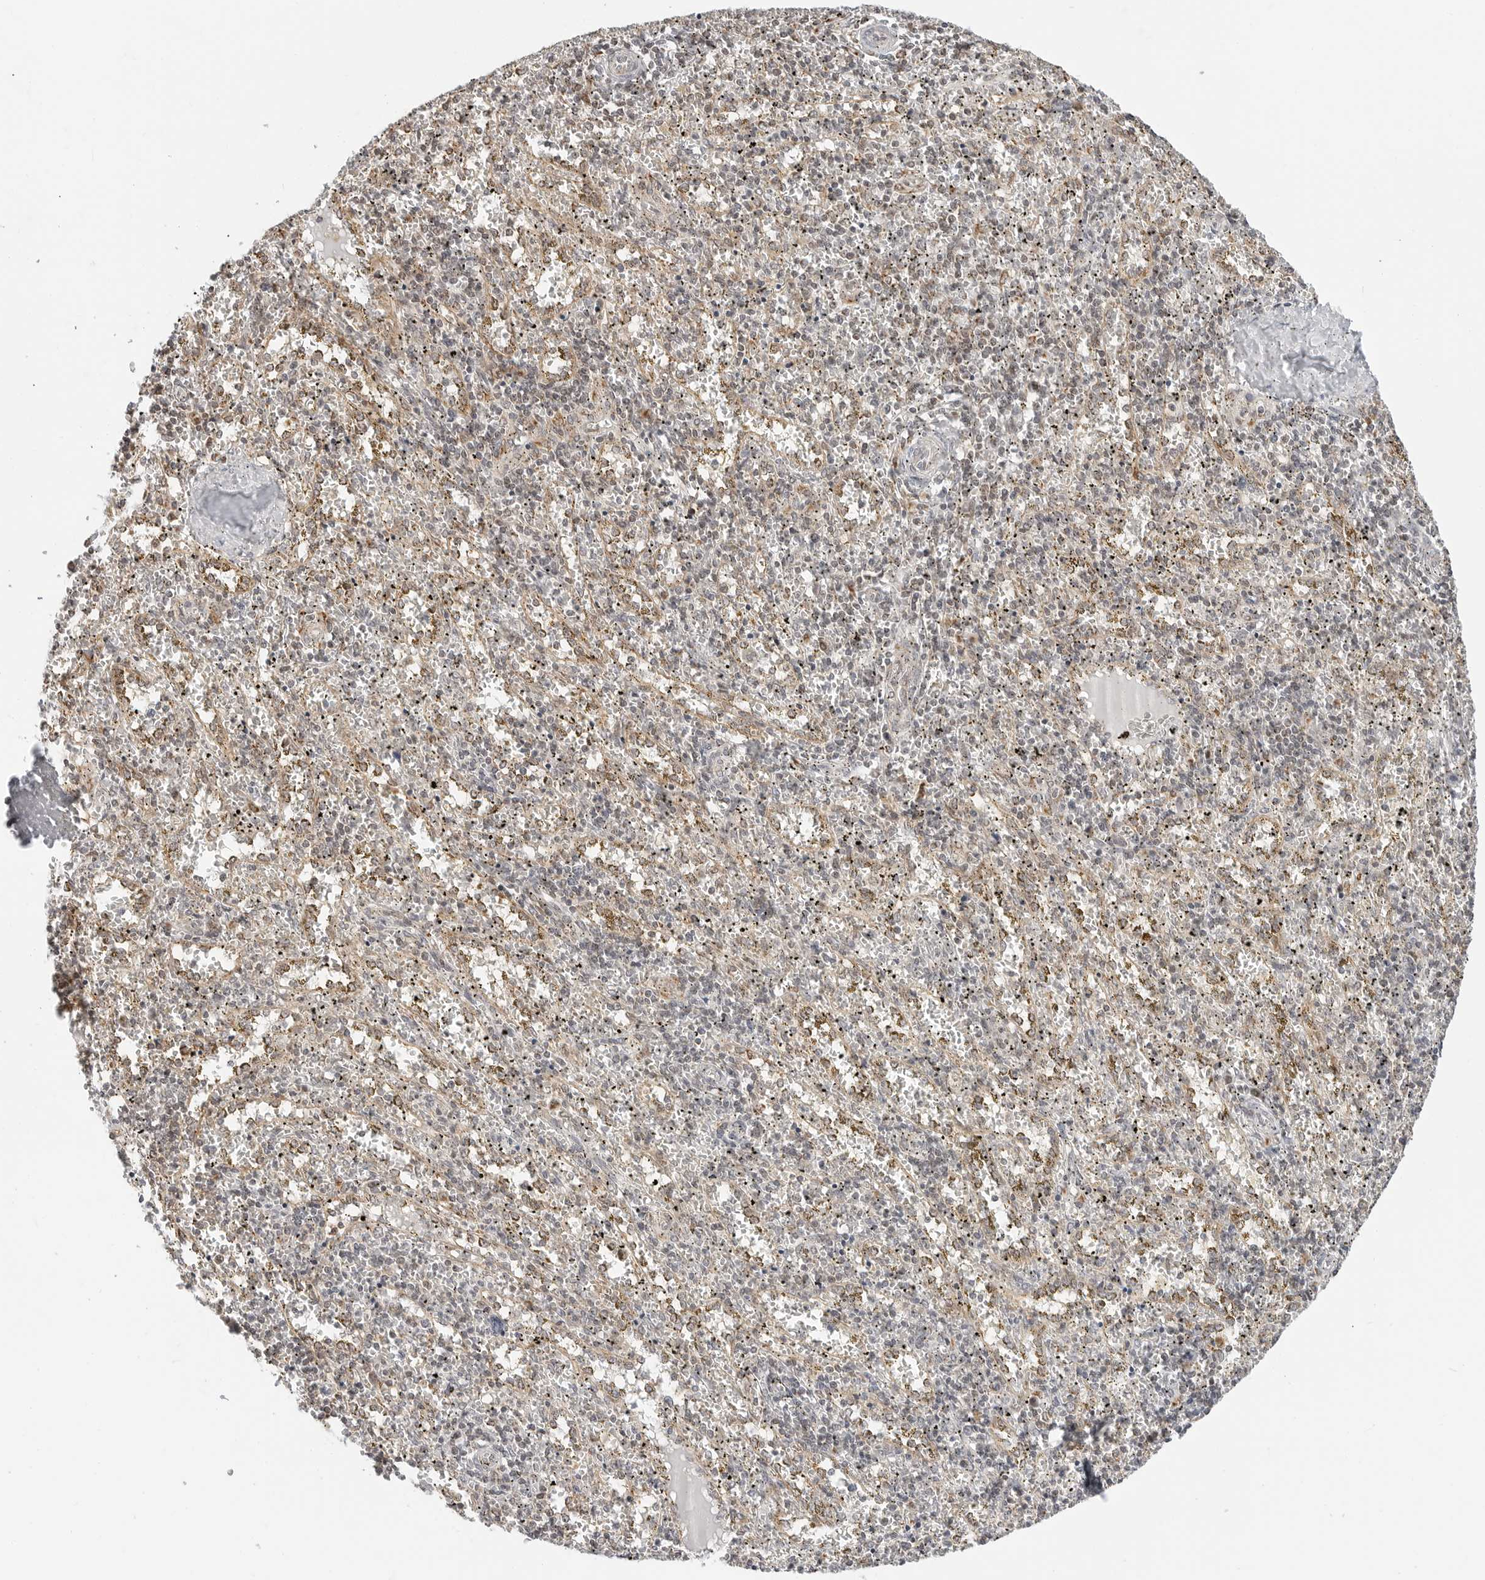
{"staining": {"intensity": "moderate", "quantity": "<25%", "location": "cytoplasmic/membranous"}, "tissue": "spleen", "cell_type": "Cells in red pulp", "image_type": "normal", "snomed": [{"axis": "morphology", "description": "Normal tissue, NOS"}, {"axis": "topography", "description": "Spleen"}], "caption": "DAB immunohistochemical staining of normal spleen shows moderate cytoplasmic/membranous protein staining in about <25% of cells in red pulp. The protein is shown in brown color, while the nuclei are stained blue.", "gene": "POLR3GL", "patient": {"sex": "male", "age": 11}}